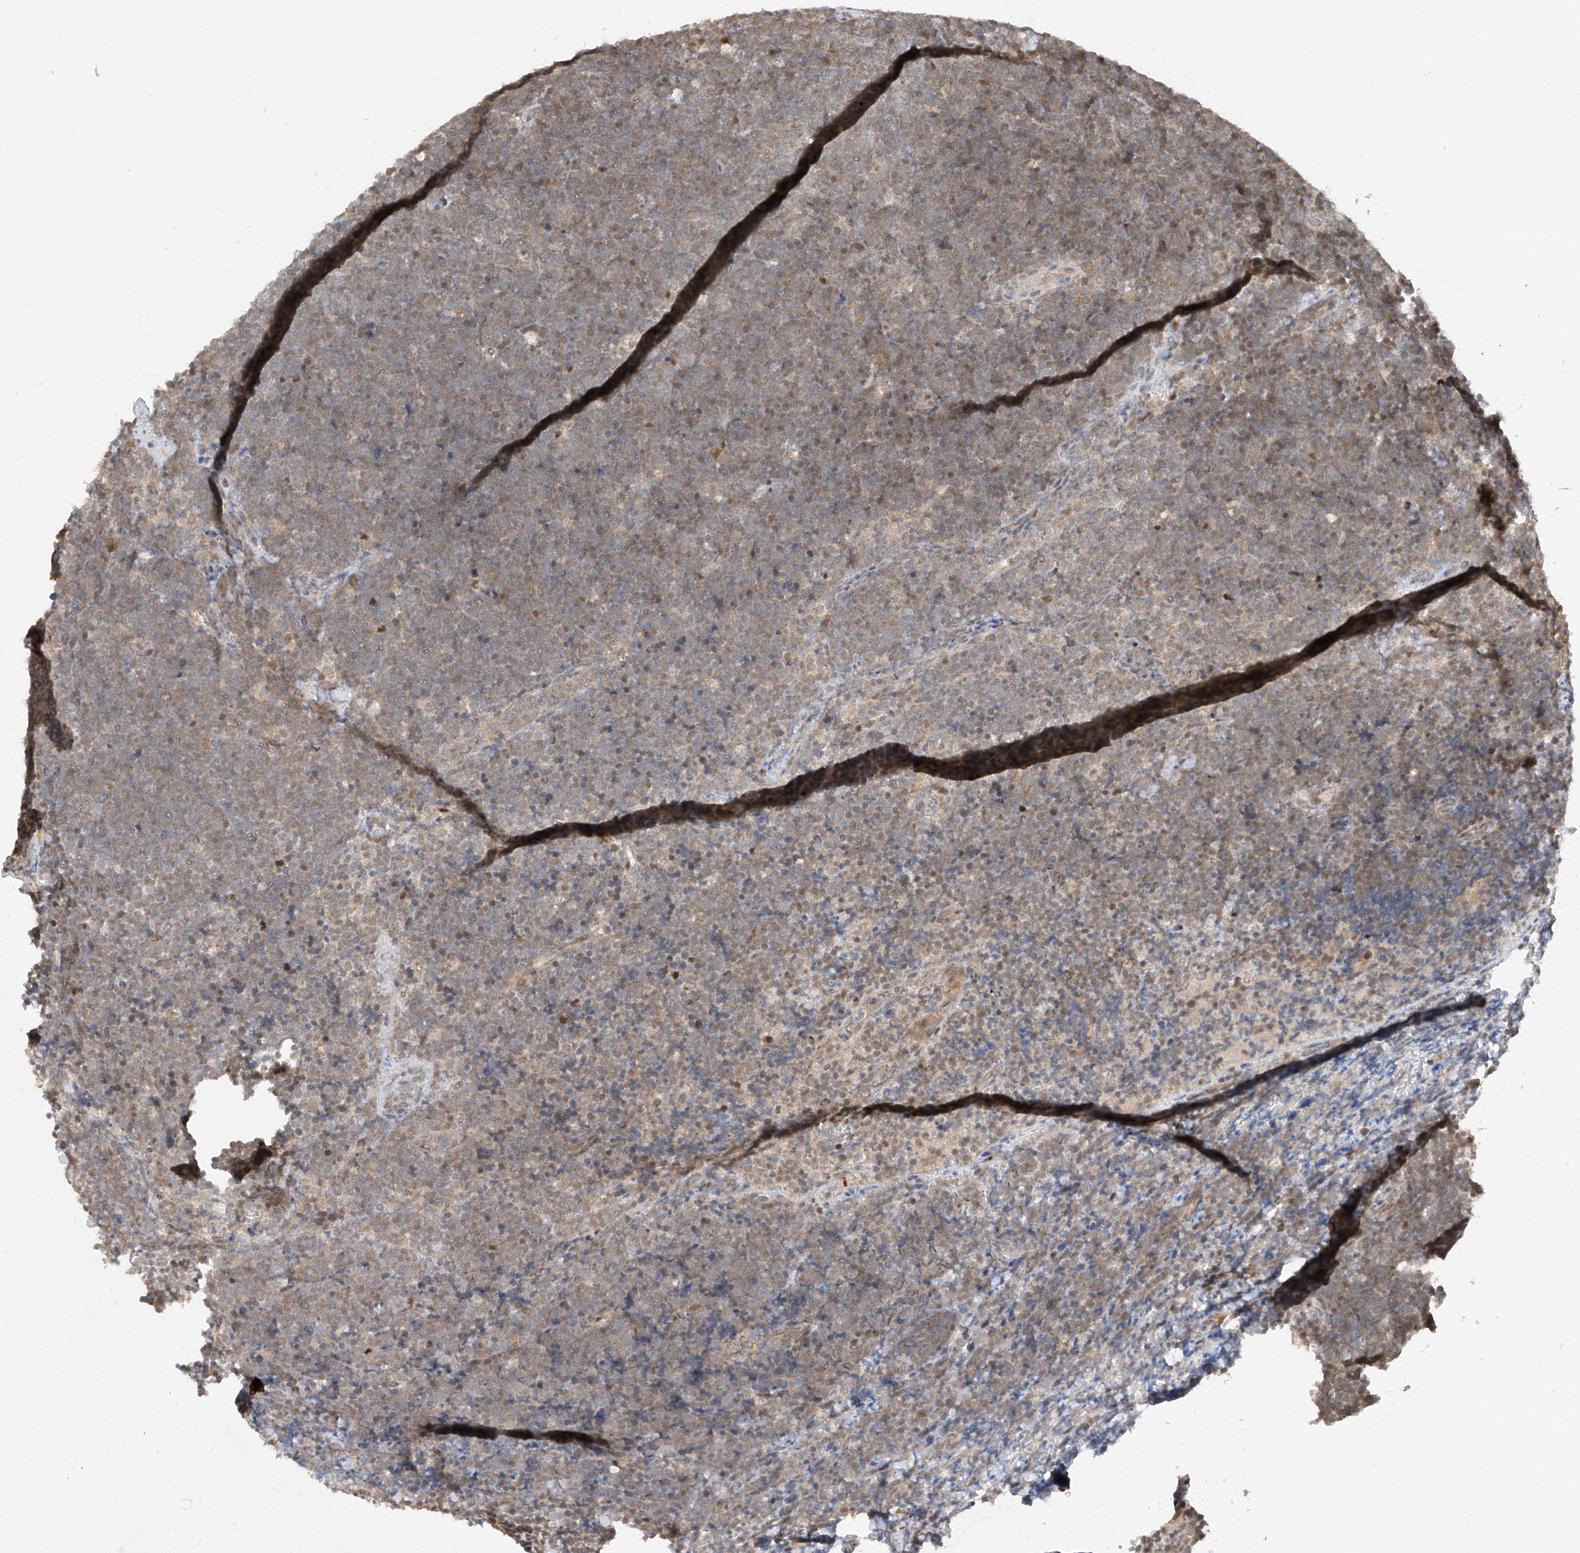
{"staining": {"intensity": "weak", "quantity": "<25%", "location": "cytoplasmic/membranous,nuclear"}, "tissue": "lymphoma", "cell_type": "Tumor cells", "image_type": "cancer", "snomed": [{"axis": "morphology", "description": "Malignant lymphoma, non-Hodgkin's type, High grade"}, {"axis": "topography", "description": "Lymph node"}], "caption": "High-grade malignant lymphoma, non-Hodgkin's type stained for a protein using immunohistochemistry (IHC) shows no positivity tumor cells.", "gene": "ZNF358", "patient": {"sex": "male", "age": 13}}